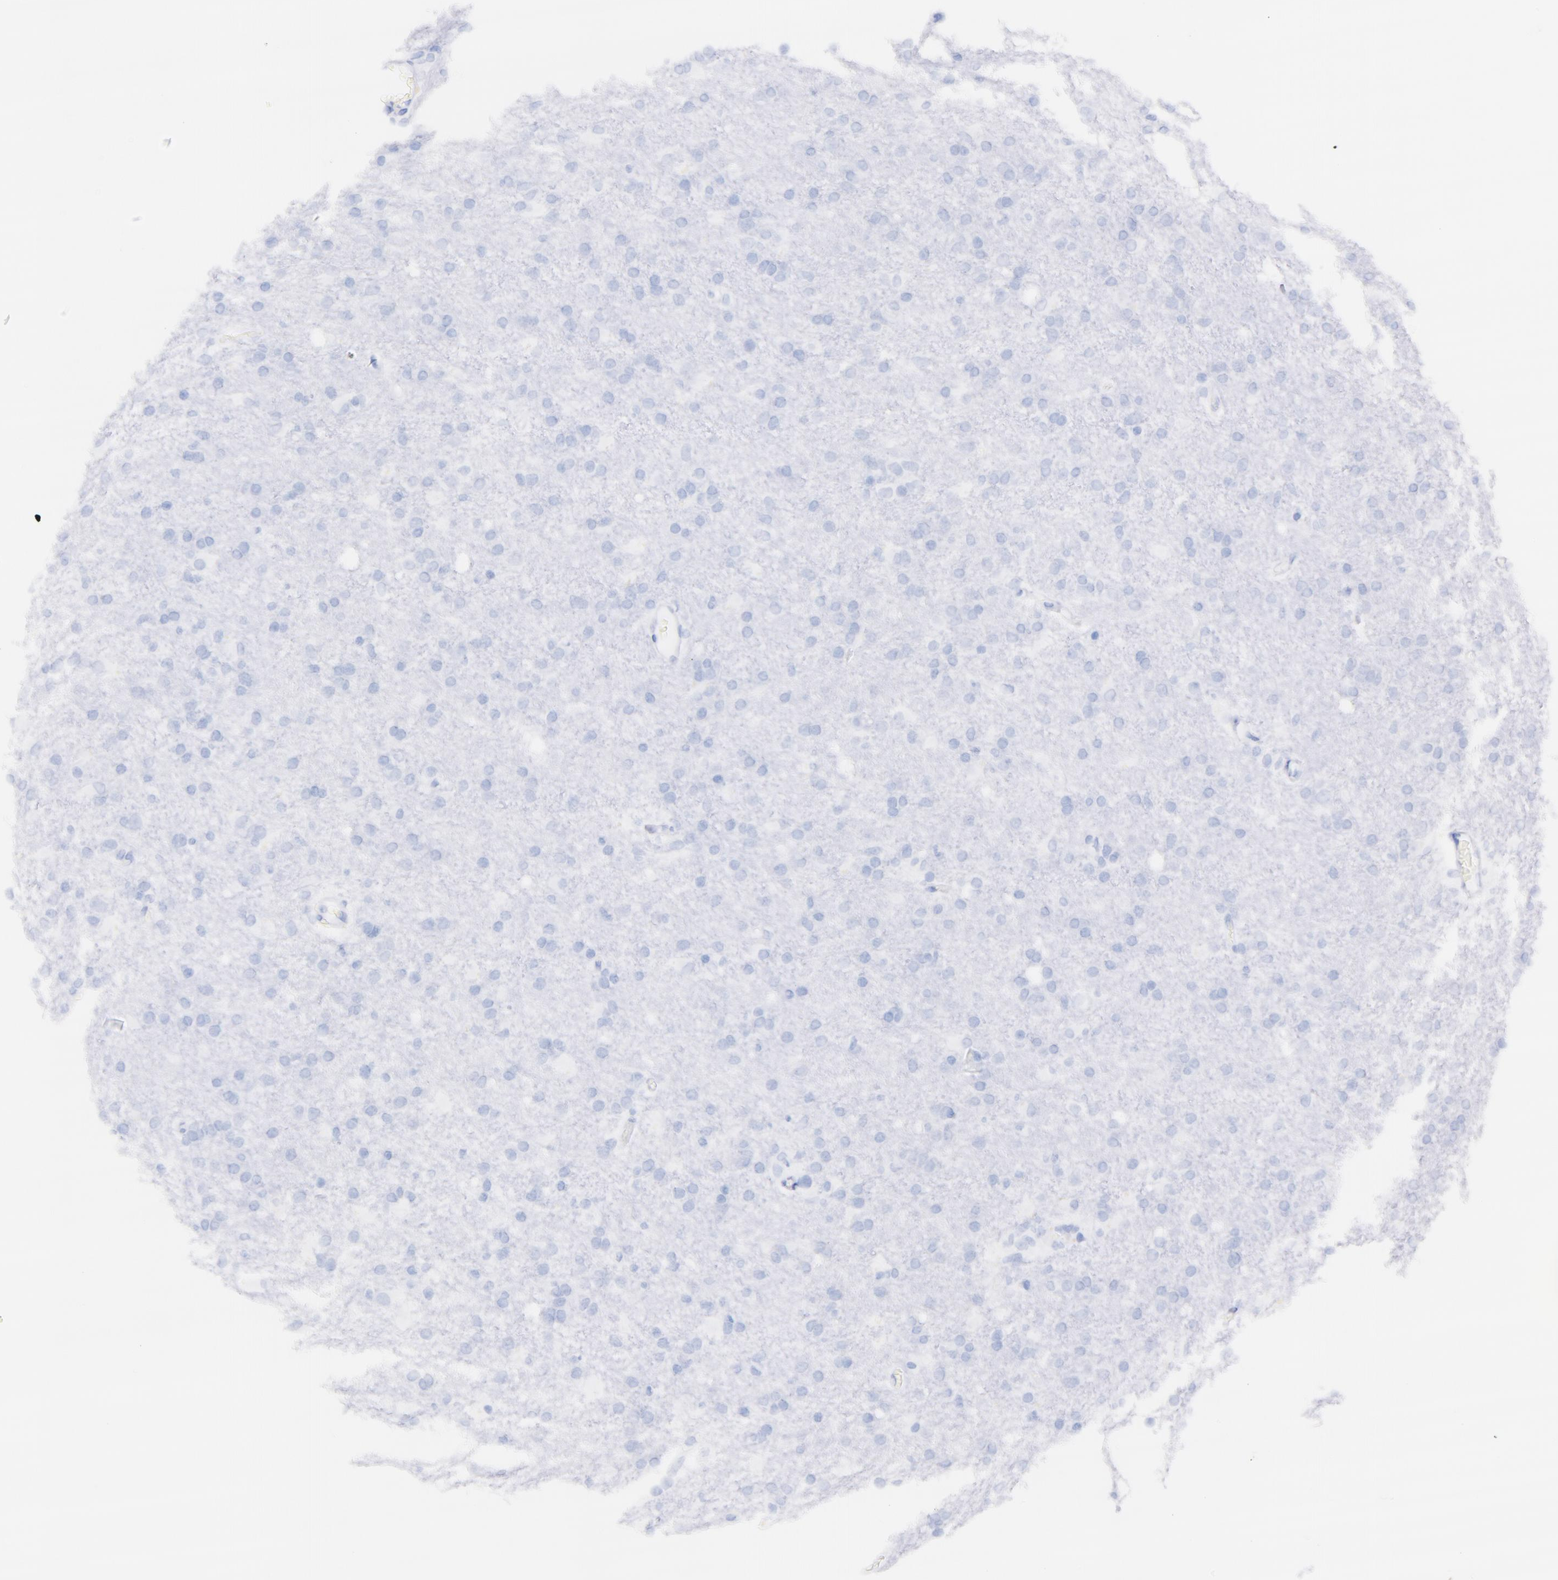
{"staining": {"intensity": "negative", "quantity": "none", "location": "none"}, "tissue": "glioma", "cell_type": "Tumor cells", "image_type": "cancer", "snomed": [{"axis": "morphology", "description": "Glioma, malignant, High grade"}, {"axis": "topography", "description": "Brain"}], "caption": "Tumor cells show no significant staining in glioma.", "gene": "CD44", "patient": {"sex": "male", "age": 68}}